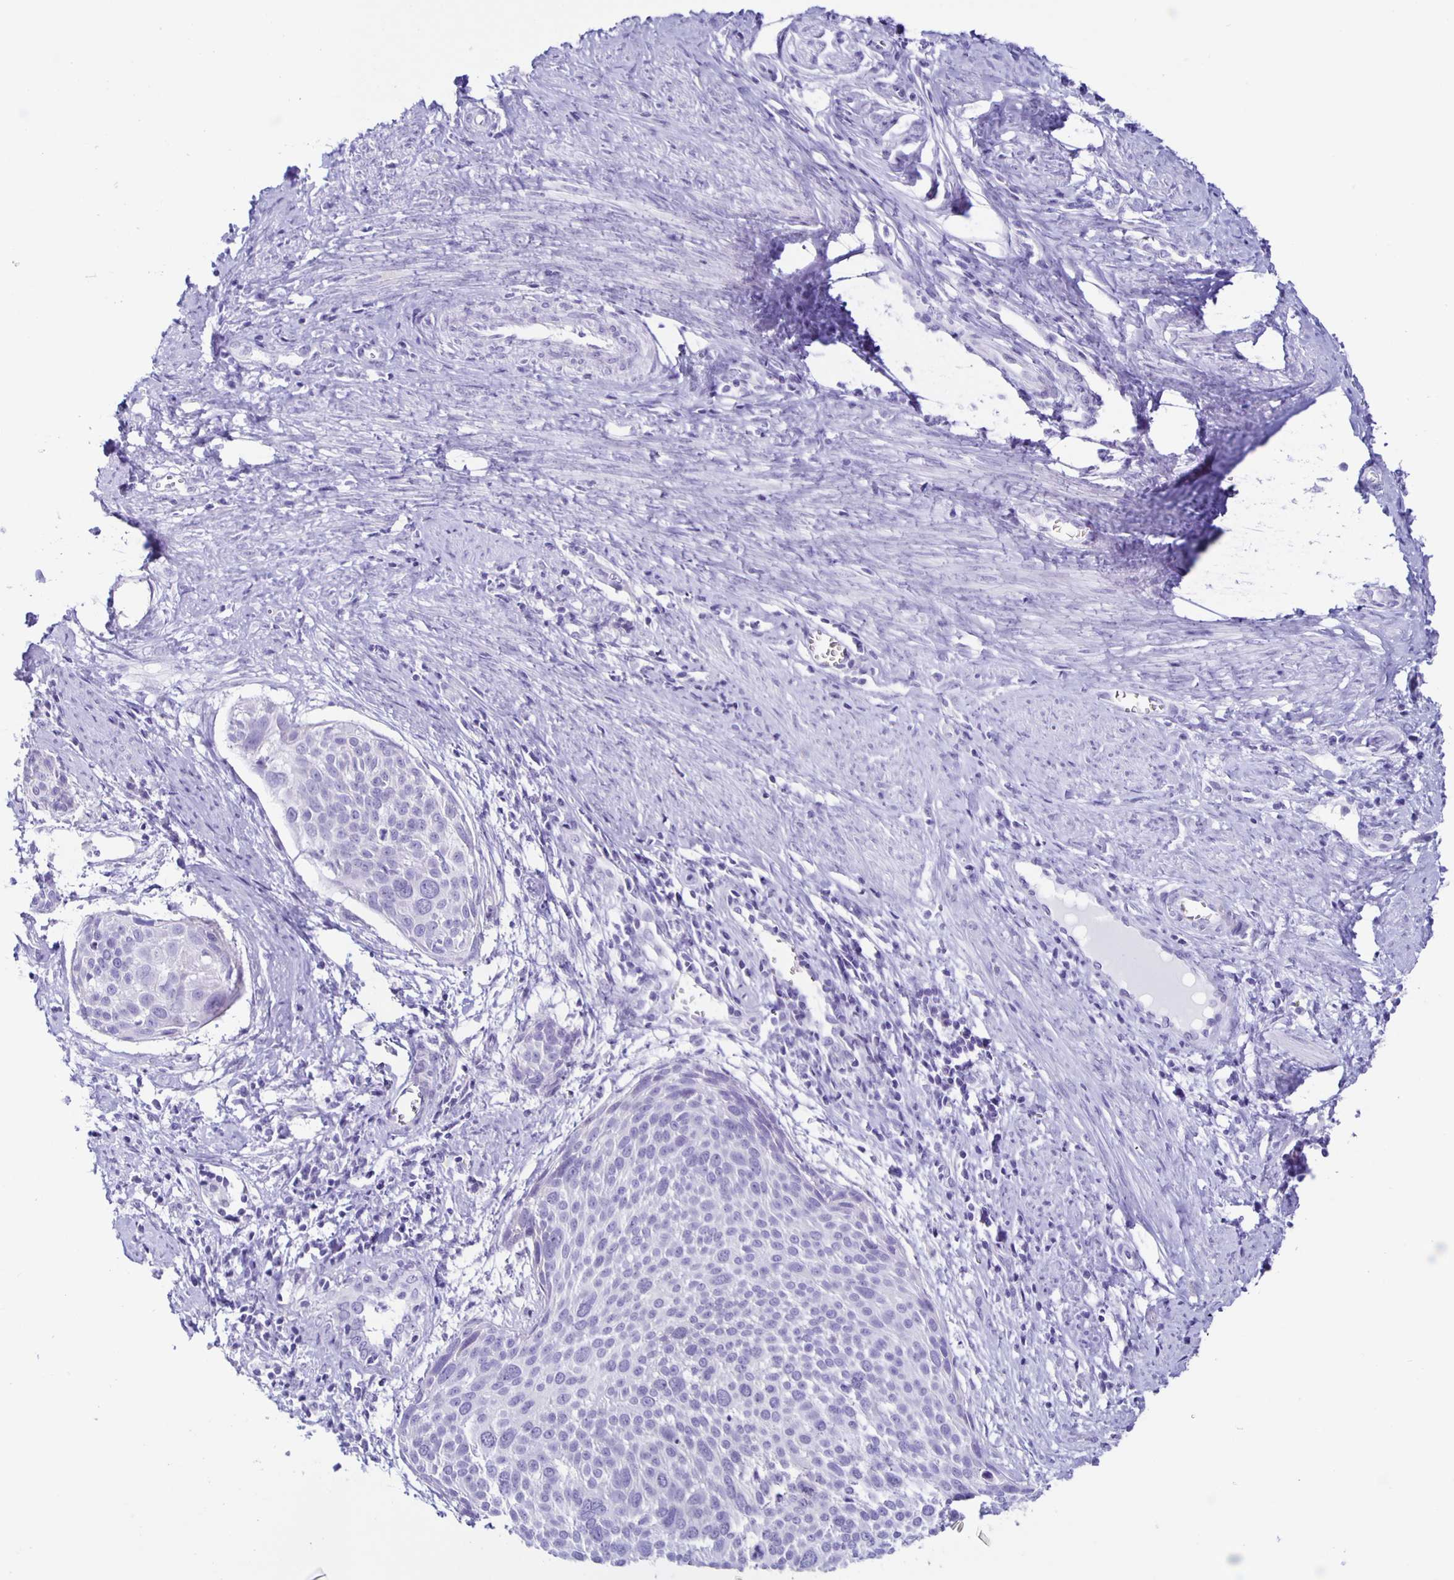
{"staining": {"intensity": "negative", "quantity": "none", "location": "none"}, "tissue": "cervical cancer", "cell_type": "Tumor cells", "image_type": "cancer", "snomed": [{"axis": "morphology", "description": "Squamous cell carcinoma, NOS"}, {"axis": "topography", "description": "Cervix"}], "caption": "This is an immunohistochemistry (IHC) image of human cervical cancer (squamous cell carcinoma). There is no positivity in tumor cells.", "gene": "AQP6", "patient": {"sex": "female", "age": 39}}